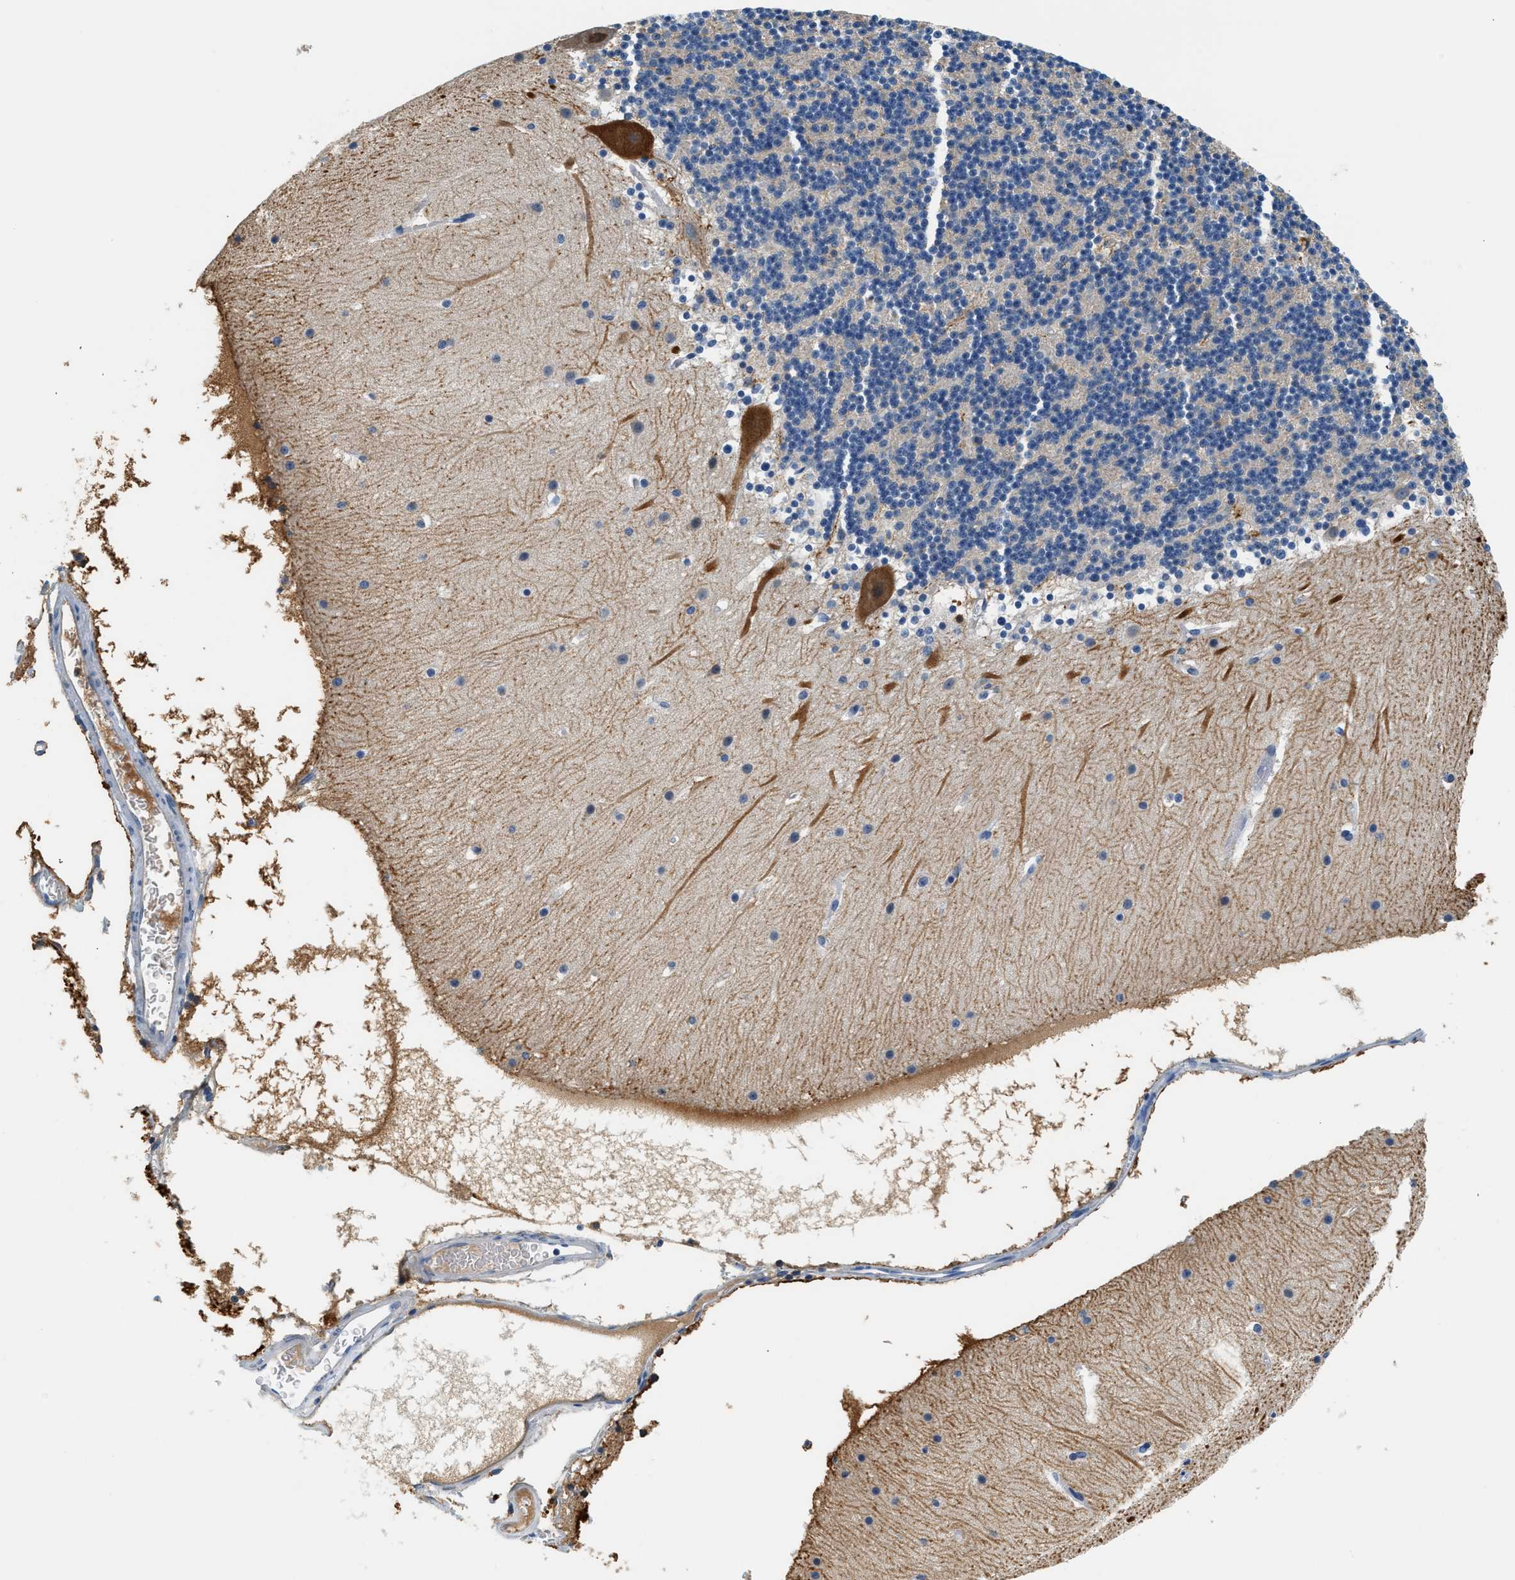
{"staining": {"intensity": "weak", "quantity": "<25%", "location": "cytoplasmic/membranous"}, "tissue": "cerebellum", "cell_type": "Cells in granular layer", "image_type": "normal", "snomed": [{"axis": "morphology", "description": "Normal tissue, NOS"}, {"axis": "topography", "description": "Cerebellum"}], "caption": "Immunohistochemistry (IHC) micrograph of benign cerebellum: human cerebellum stained with DAB (3,3'-diaminobenzidine) displays no significant protein expression in cells in granular layer.", "gene": "SLC35E1", "patient": {"sex": "male", "age": 45}}